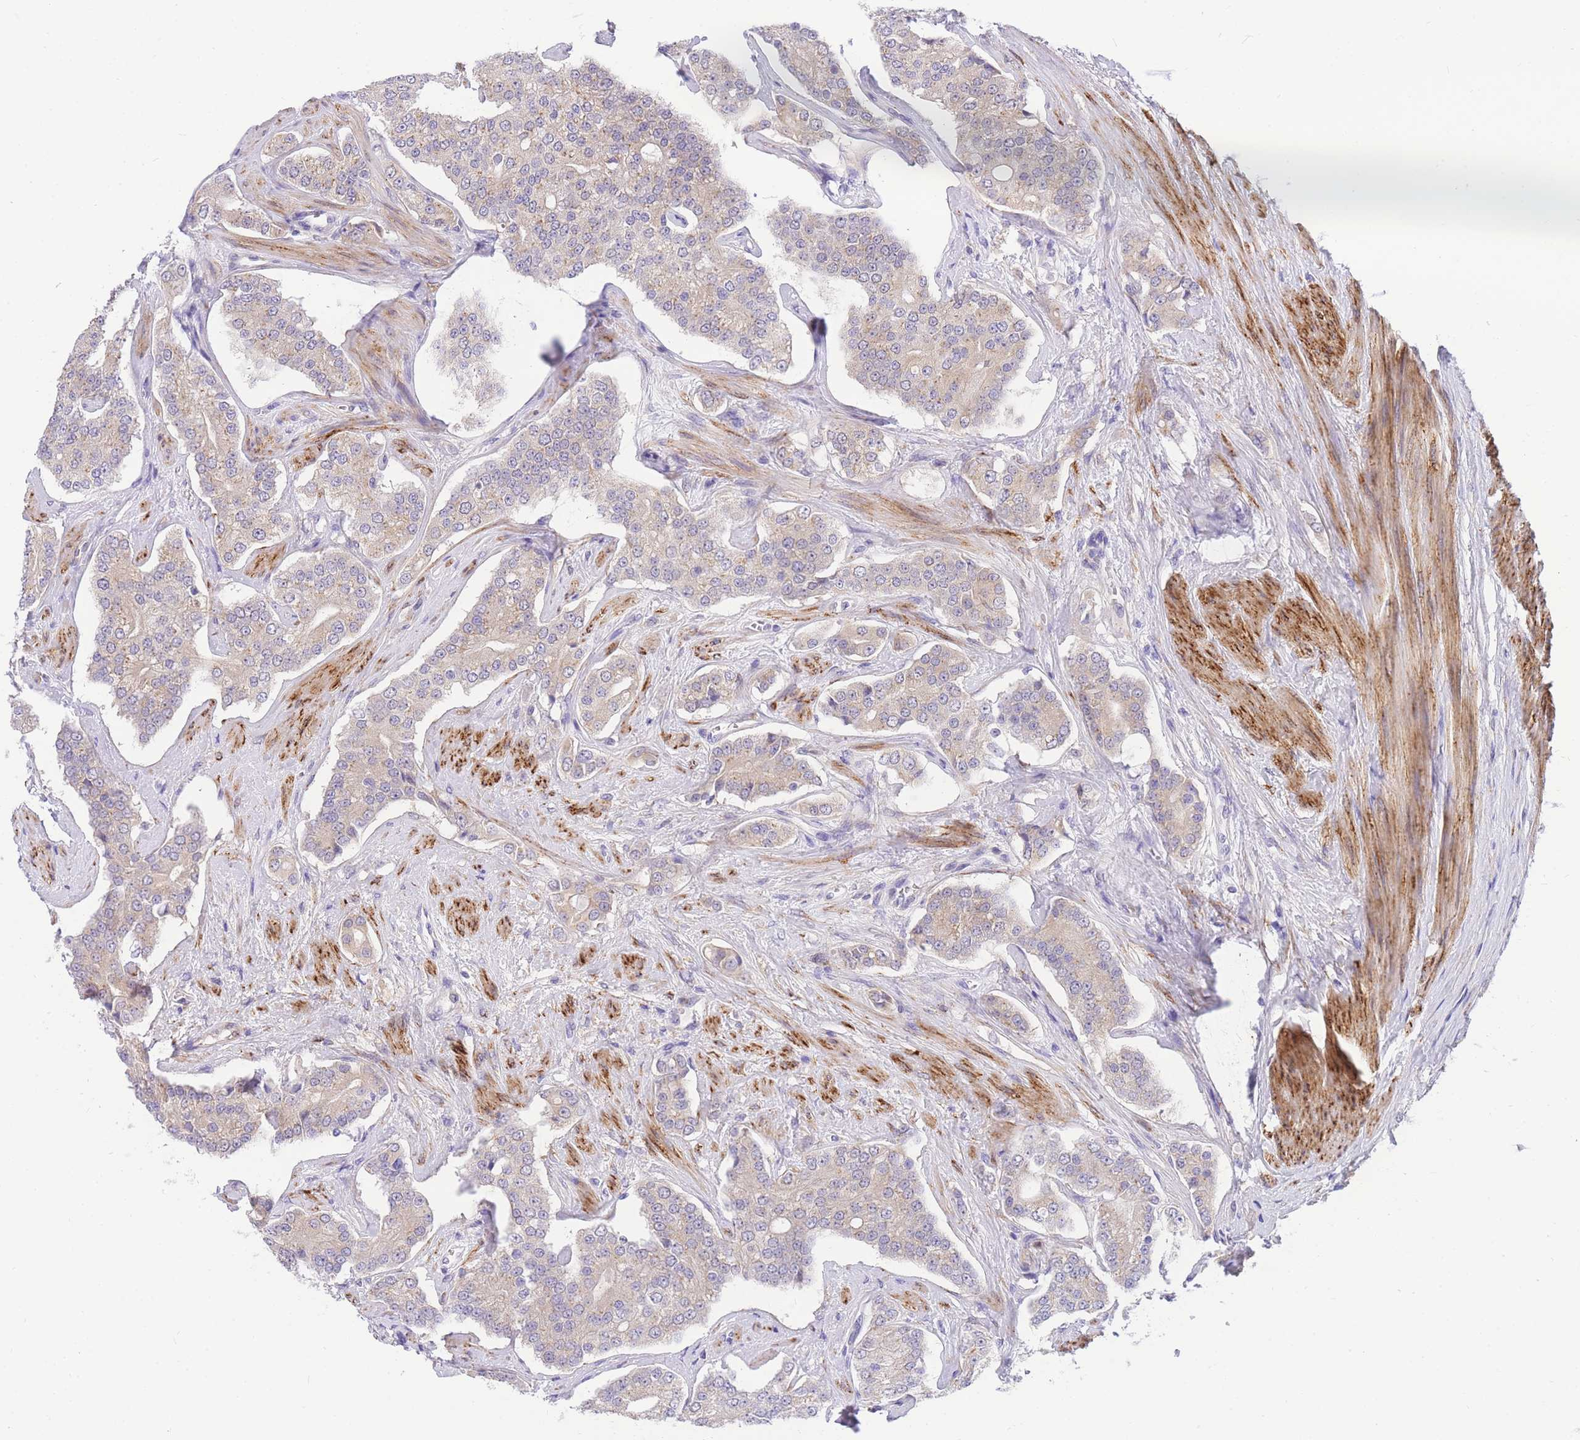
{"staining": {"intensity": "weak", "quantity": "<25%", "location": "cytoplasmic/membranous"}, "tissue": "prostate cancer", "cell_type": "Tumor cells", "image_type": "cancer", "snomed": [{"axis": "morphology", "description": "Adenocarcinoma, High grade"}, {"axis": "topography", "description": "Prostate"}], "caption": "DAB immunohistochemical staining of human prostate cancer (adenocarcinoma (high-grade)) displays no significant positivity in tumor cells.", "gene": "S100PBP", "patient": {"sex": "male", "age": 71}}